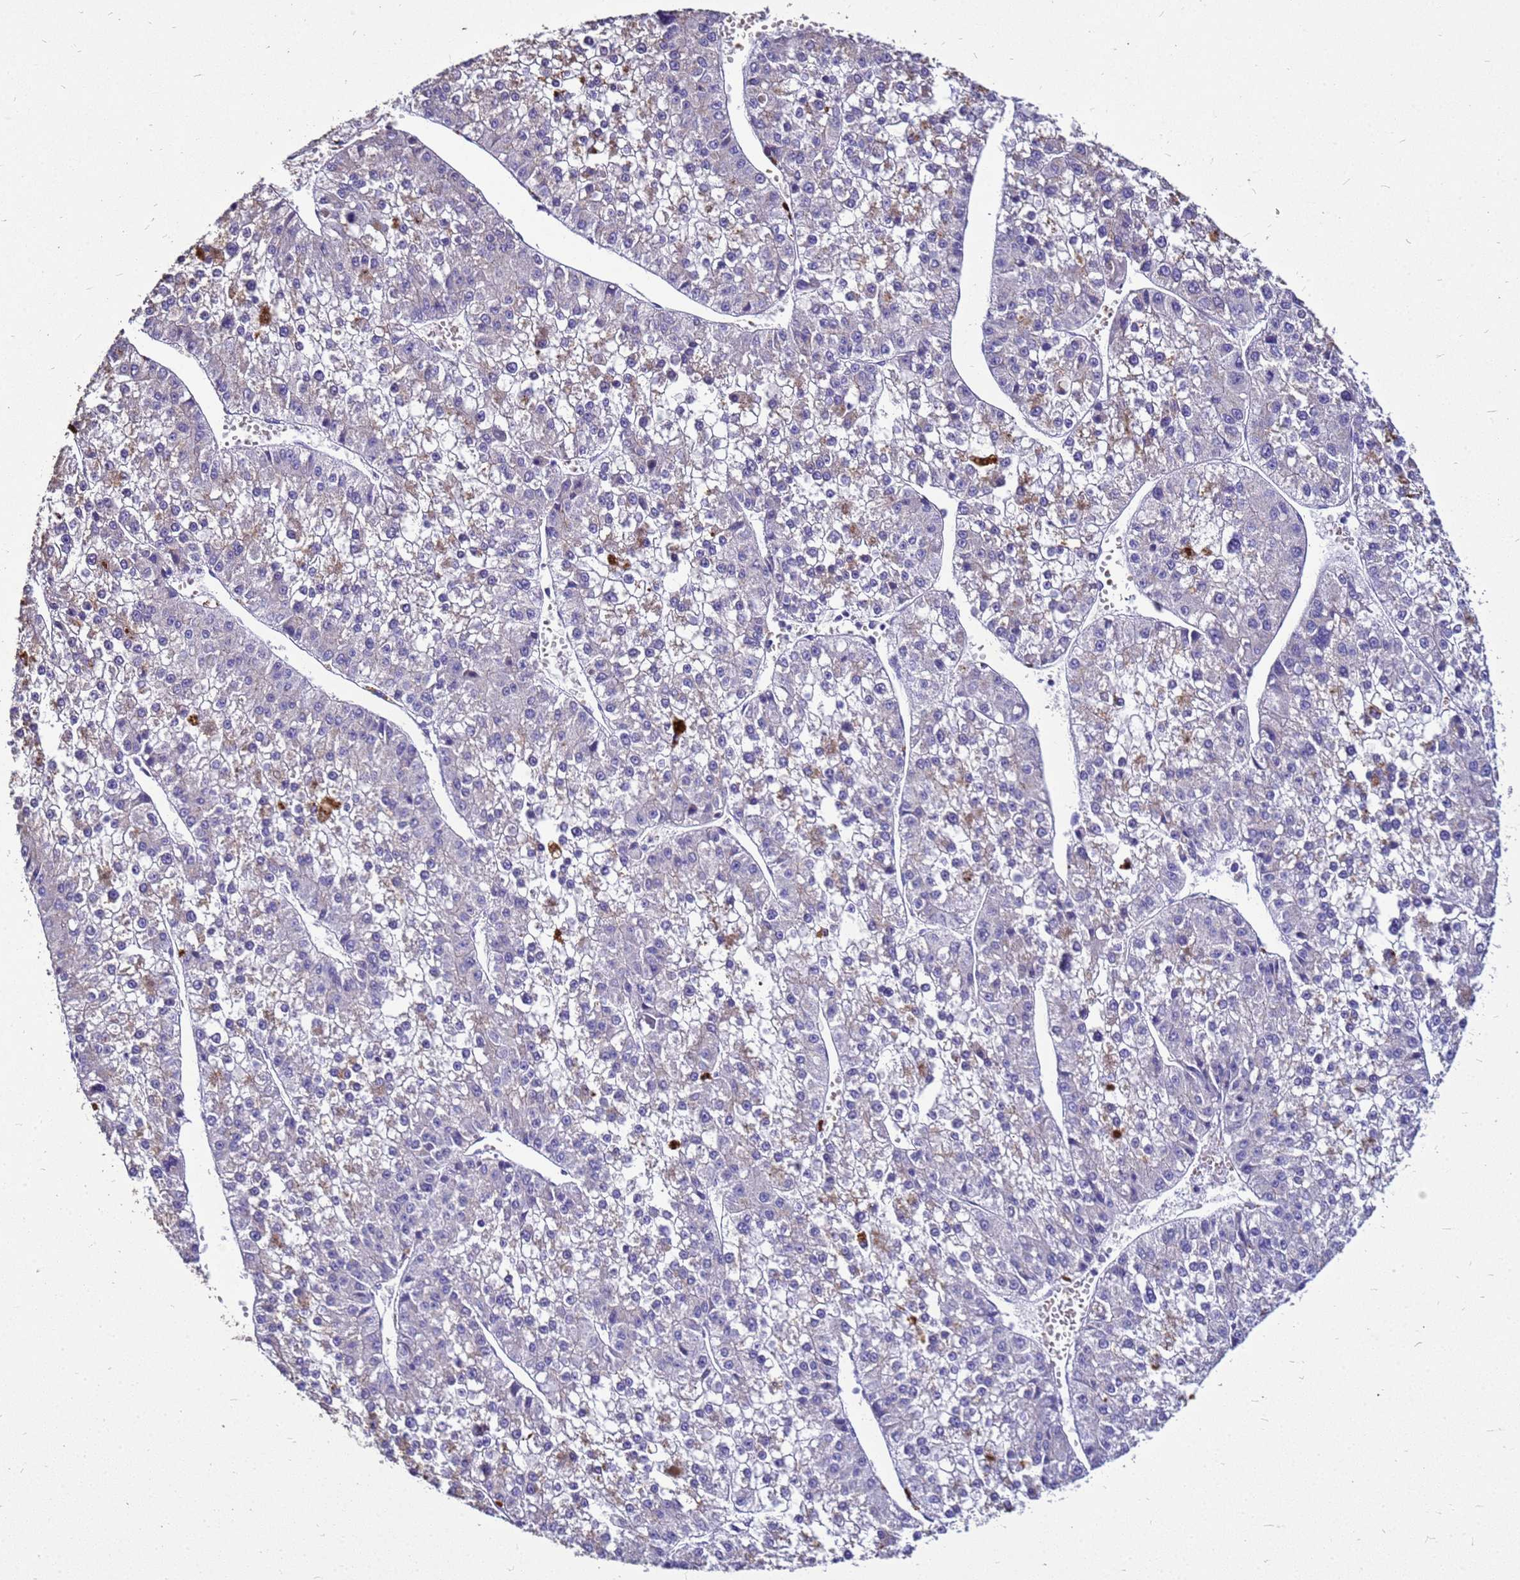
{"staining": {"intensity": "negative", "quantity": "none", "location": "none"}, "tissue": "liver cancer", "cell_type": "Tumor cells", "image_type": "cancer", "snomed": [{"axis": "morphology", "description": "Carcinoma, Hepatocellular, NOS"}, {"axis": "topography", "description": "Liver"}], "caption": "IHC of human liver hepatocellular carcinoma reveals no positivity in tumor cells.", "gene": "S100A2", "patient": {"sex": "female", "age": 73}}